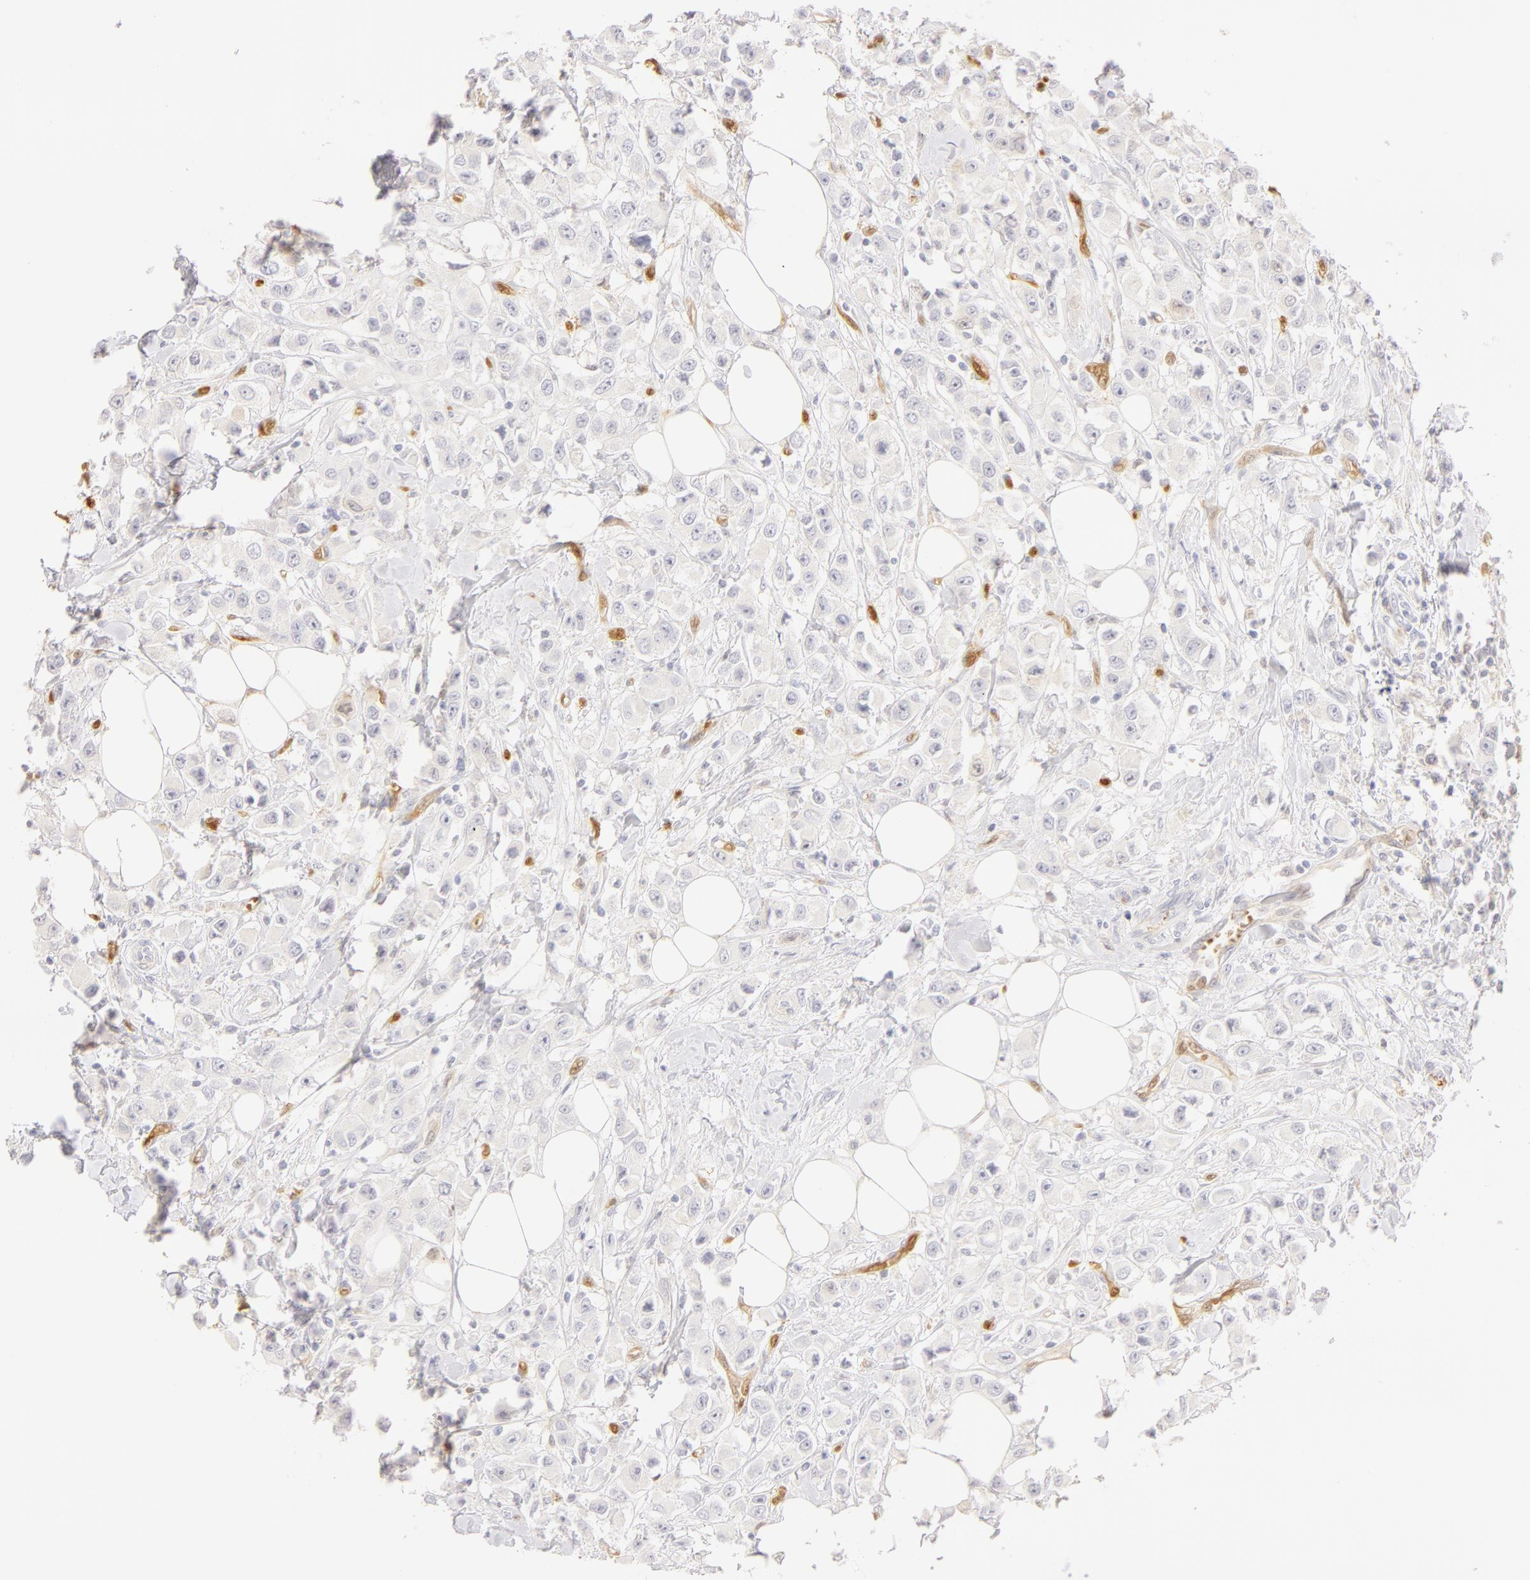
{"staining": {"intensity": "negative", "quantity": "none", "location": "none"}, "tissue": "breast cancer", "cell_type": "Tumor cells", "image_type": "cancer", "snomed": [{"axis": "morphology", "description": "Duct carcinoma"}, {"axis": "topography", "description": "Breast"}], "caption": "There is no significant staining in tumor cells of breast intraductal carcinoma.", "gene": "CA2", "patient": {"sex": "female", "age": 58}}